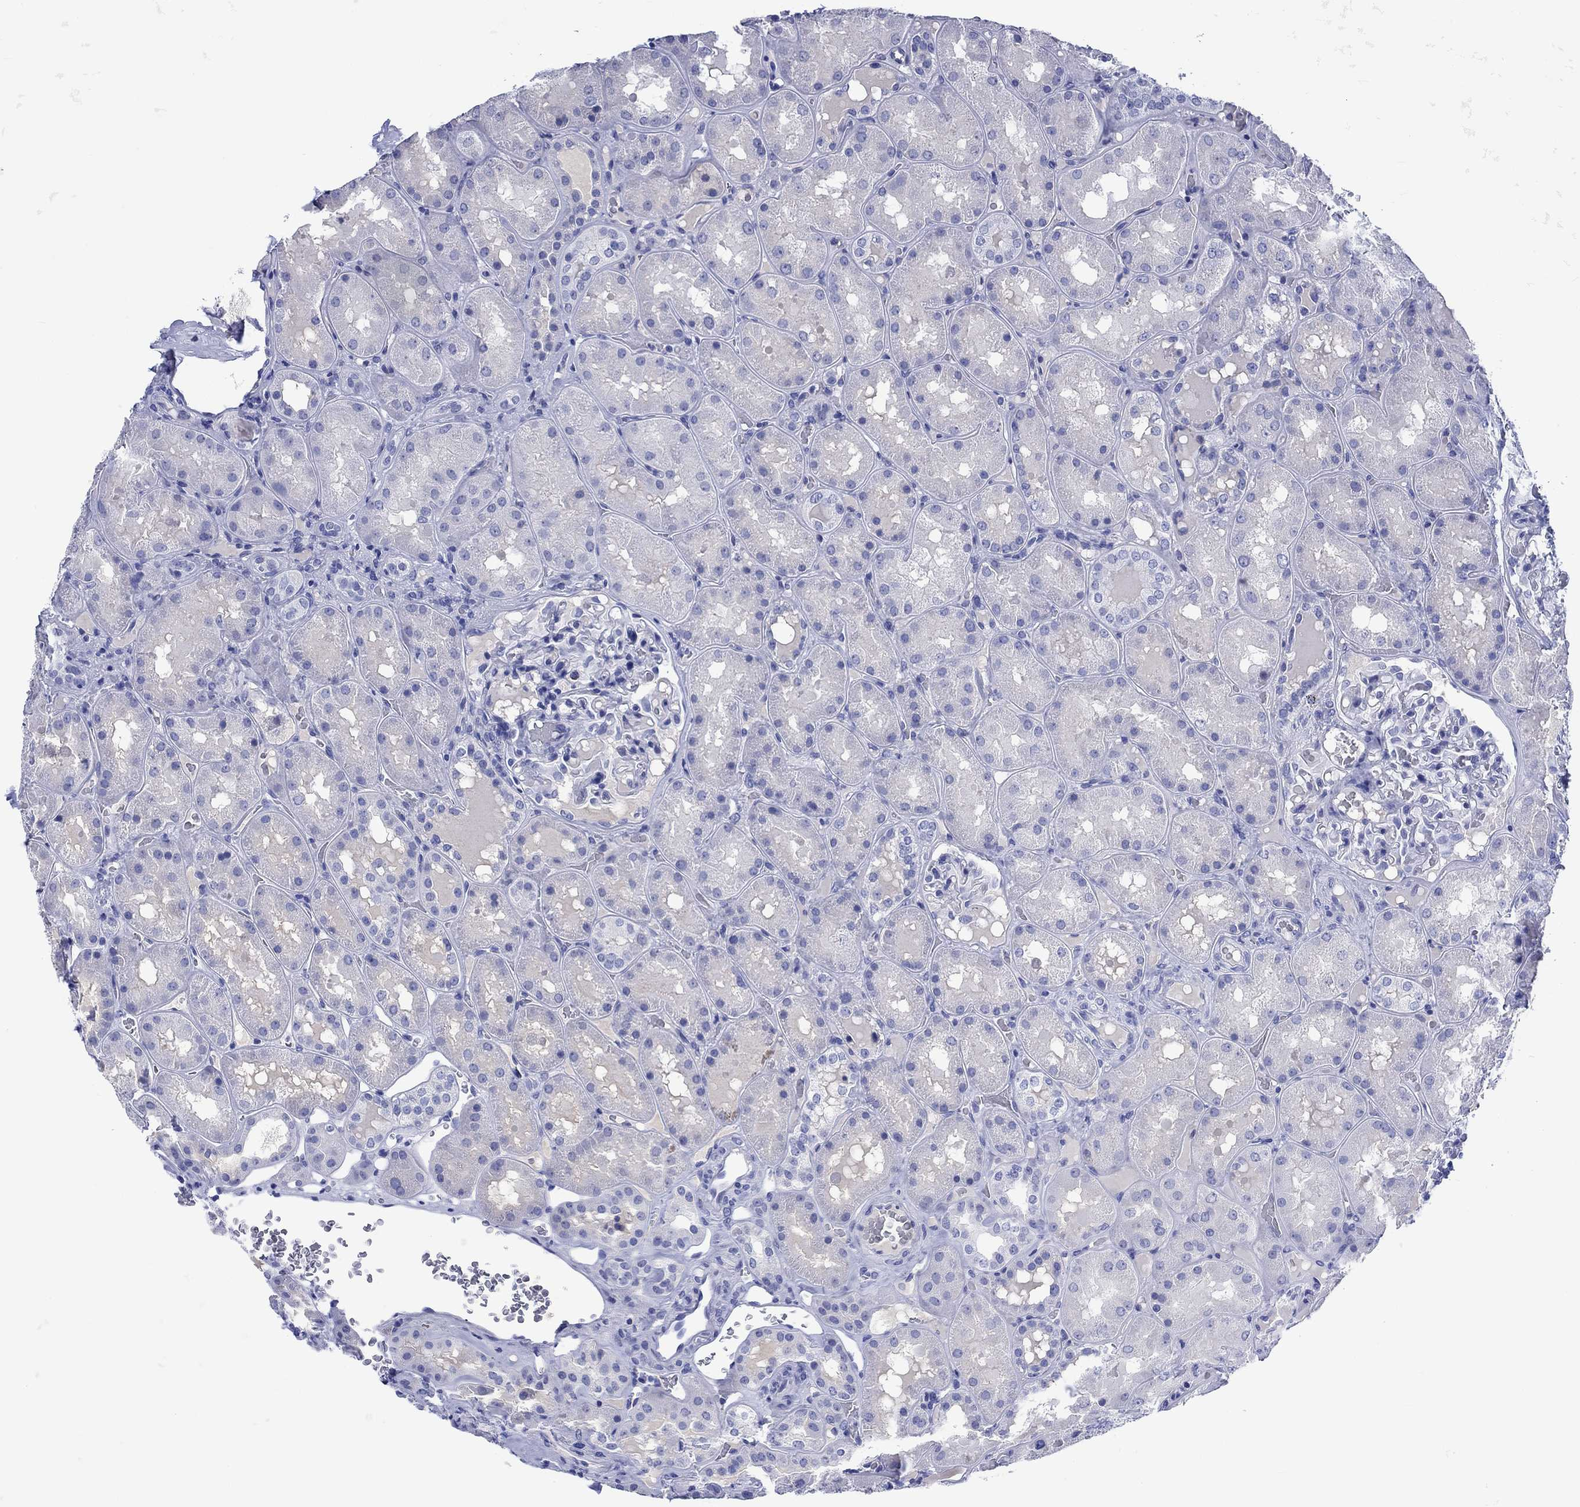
{"staining": {"intensity": "negative", "quantity": "none", "location": "none"}, "tissue": "kidney", "cell_type": "Cells in glomeruli", "image_type": "normal", "snomed": [{"axis": "morphology", "description": "Normal tissue, NOS"}, {"axis": "topography", "description": "Kidney"}], "caption": "An immunohistochemistry micrograph of unremarkable kidney is shown. There is no staining in cells in glomeruli of kidney.", "gene": "CACNG3", "patient": {"sex": "male", "age": 73}}